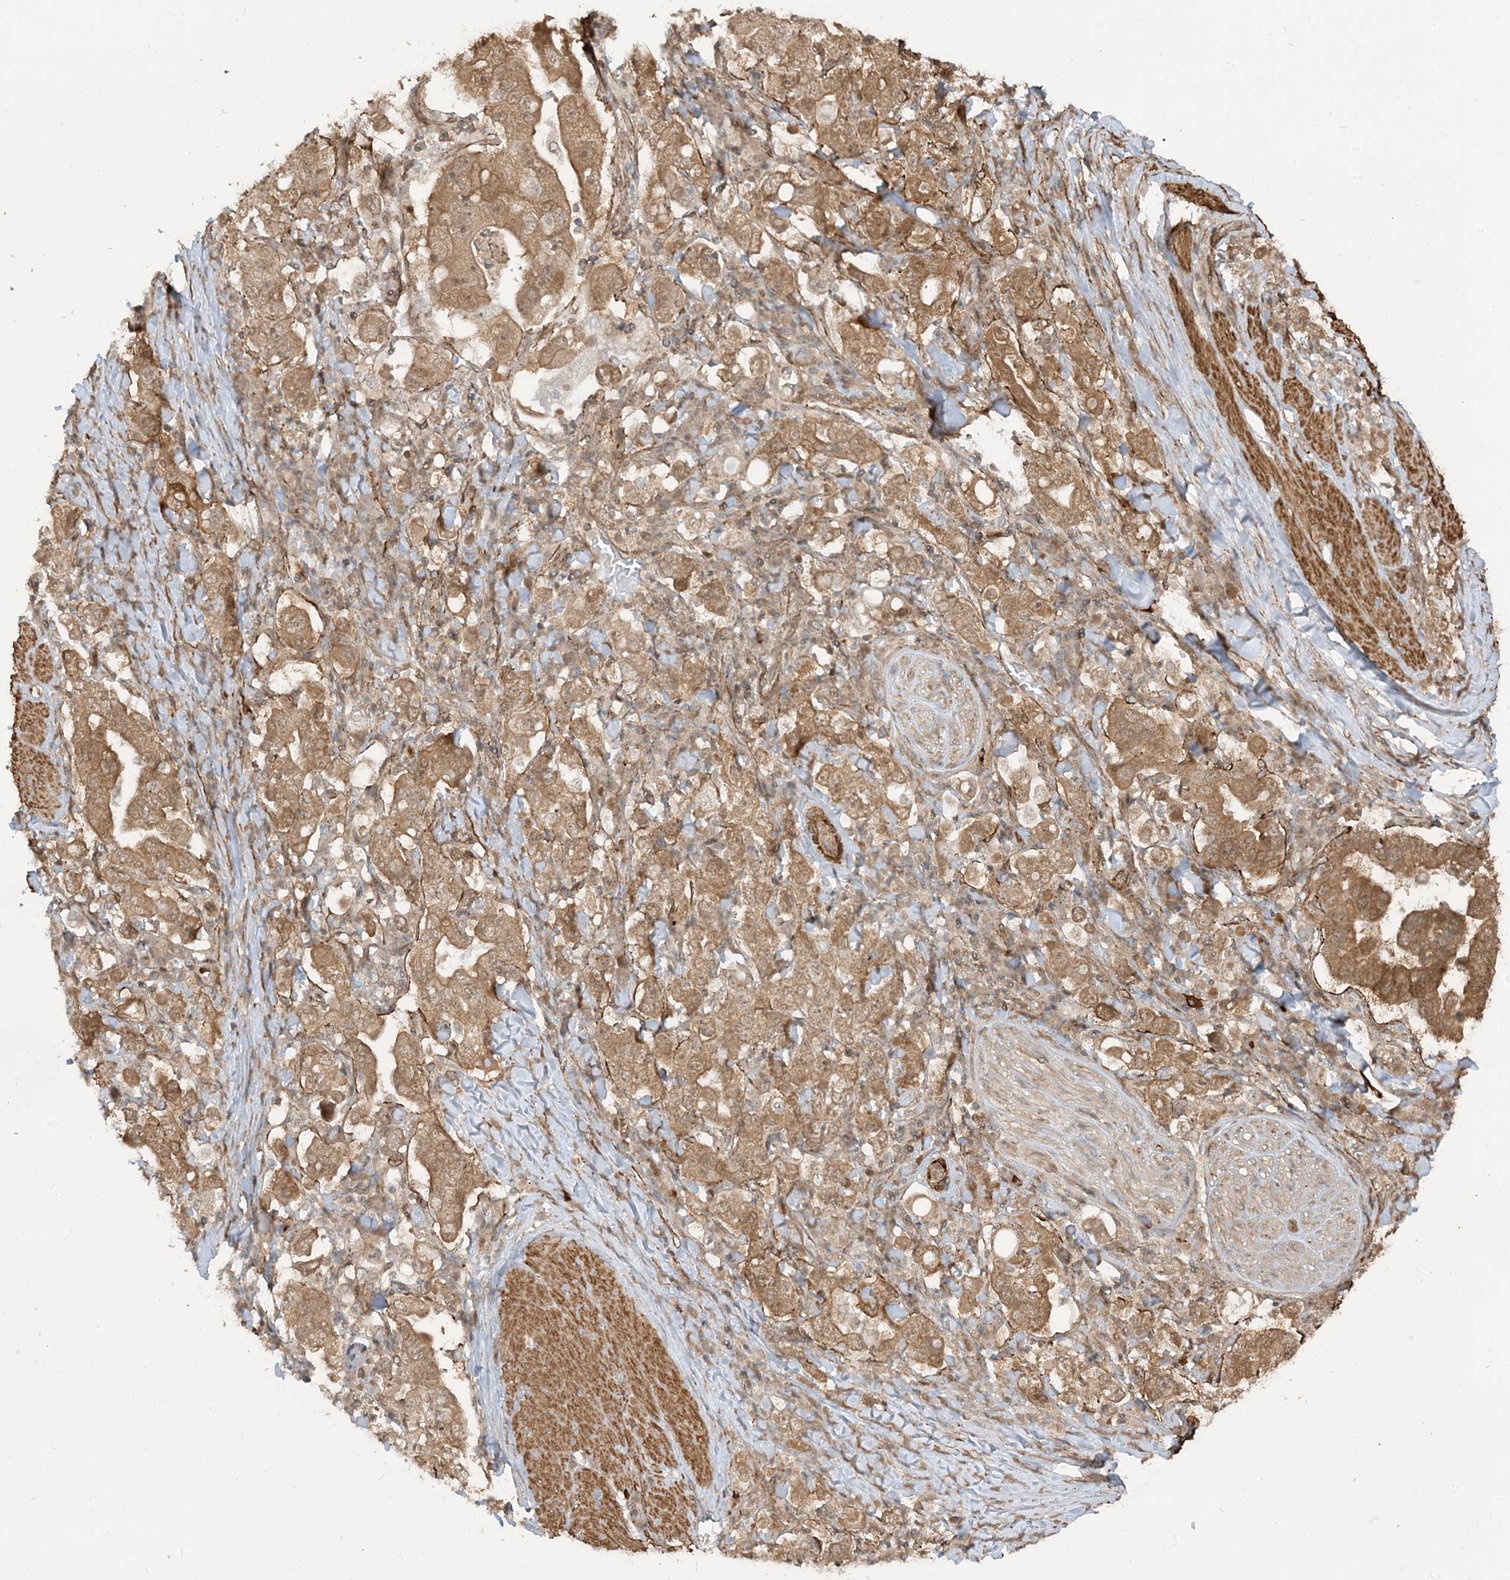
{"staining": {"intensity": "moderate", "quantity": ">75%", "location": "cytoplasmic/membranous"}, "tissue": "stomach cancer", "cell_type": "Tumor cells", "image_type": "cancer", "snomed": [{"axis": "morphology", "description": "Adenocarcinoma, NOS"}, {"axis": "topography", "description": "Stomach, upper"}], "caption": "Immunohistochemistry image of human stomach adenocarcinoma stained for a protein (brown), which shows medium levels of moderate cytoplasmic/membranous expression in about >75% of tumor cells.", "gene": "TBCC", "patient": {"sex": "male", "age": 62}}